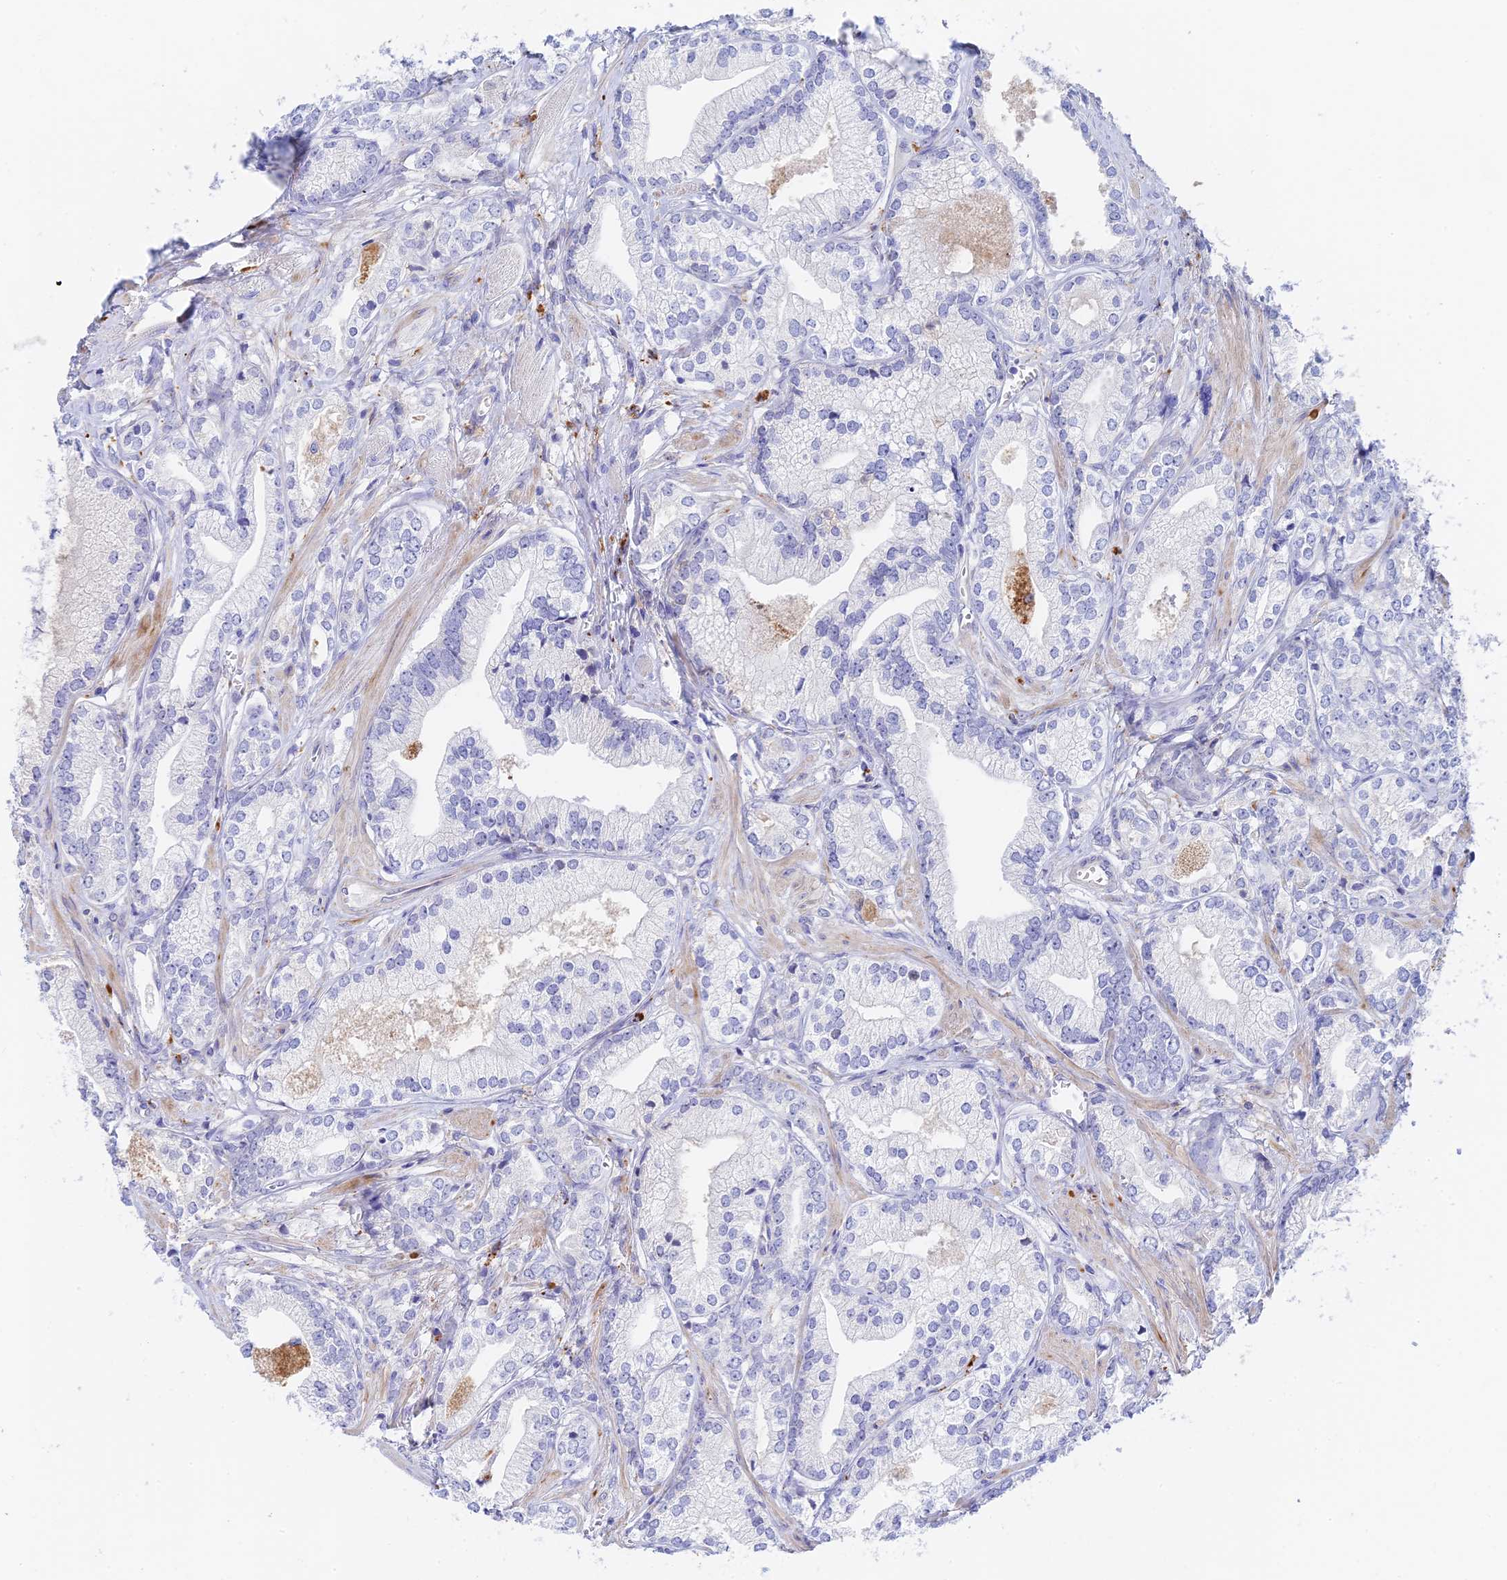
{"staining": {"intensity": "negative", "quantity": "none", "location": "none"}, "tissue": "prostate cancer", "cell_type": "Tumor cells", "image_type": "cancer", "snomed": [{"axis": "morphology", "description": "Adenocarcinoma, High grade"}, {"axis": "topography", "description": "Prostate"}], "caption": "A high-resolution histopathology image shows IHC staining of prostate adenocarcinoma (high-grade), which reveals no significant positivity in tumor cells.", "gene": "RPGRIP1L", "patient": {"sex": "male", "age": 50}}